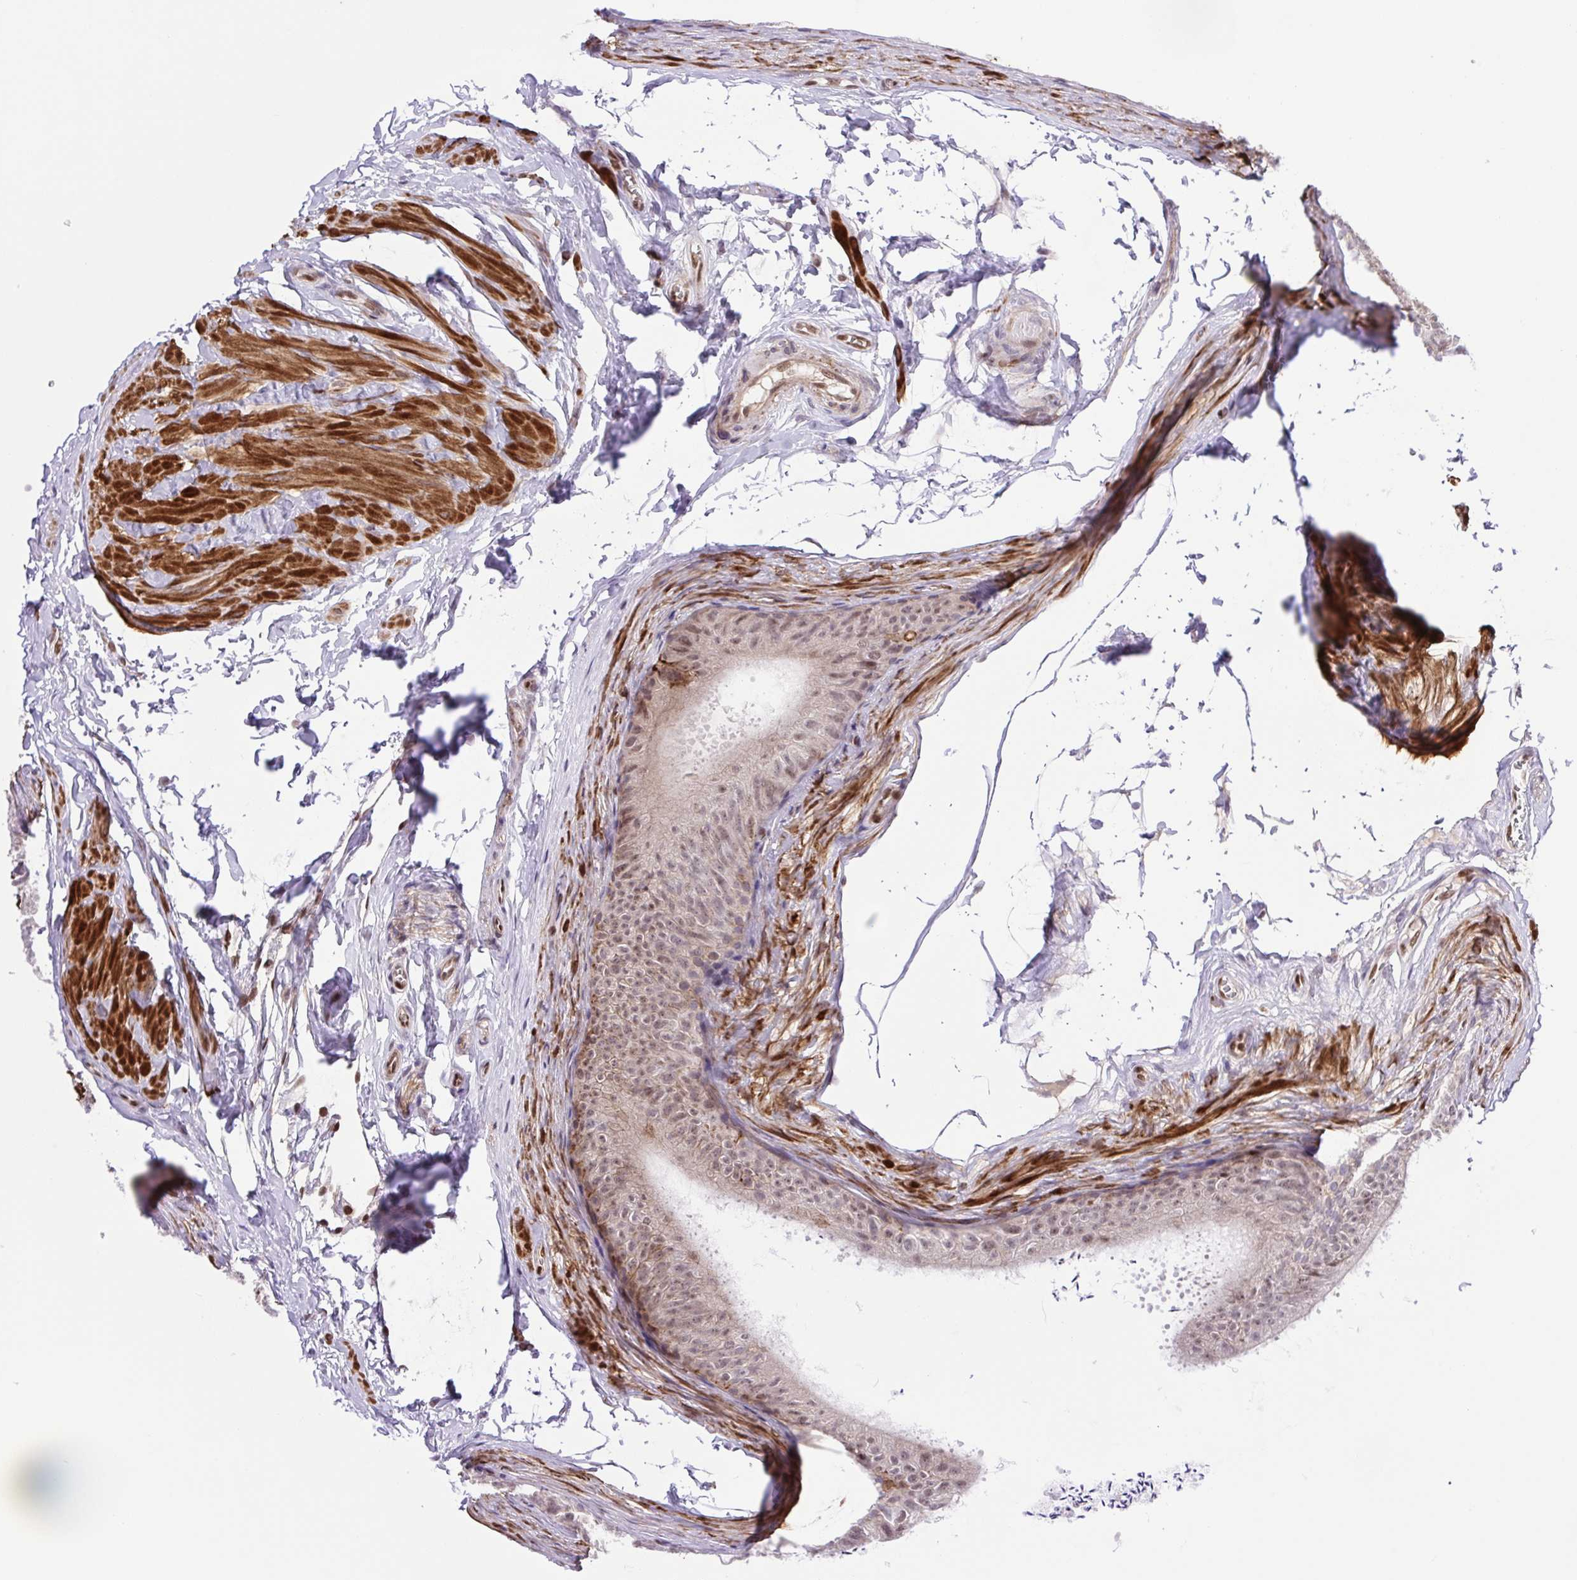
{"staining": {"intensity": "moderate", "quantity": "<25%", "location": "nuclear"}, "tissue": "epididymis", "cell_type": "Glandular cells", "image_type": "normal", "snomed": [{"axis": "morphology", "description": "Normal tissue, NOS"}, {"axis": "topography", "description": "Epididymis, spermatic cord, NOS"}, {"axis": "topography", "description": "Epididymis"}, {"axis": "topography", "description": "Peripheral nerve tissue"}], "caption": "Protein expression analysis of normal epididymis shows moderate nuclear staining in about <25% of glandular cells. (Stains: DAB in brown, nuclei in blue, Microscopy: brightfield microscopy at high magnification).", "gene": "ERG", "patient": {"sex": "male", "age": 29}}